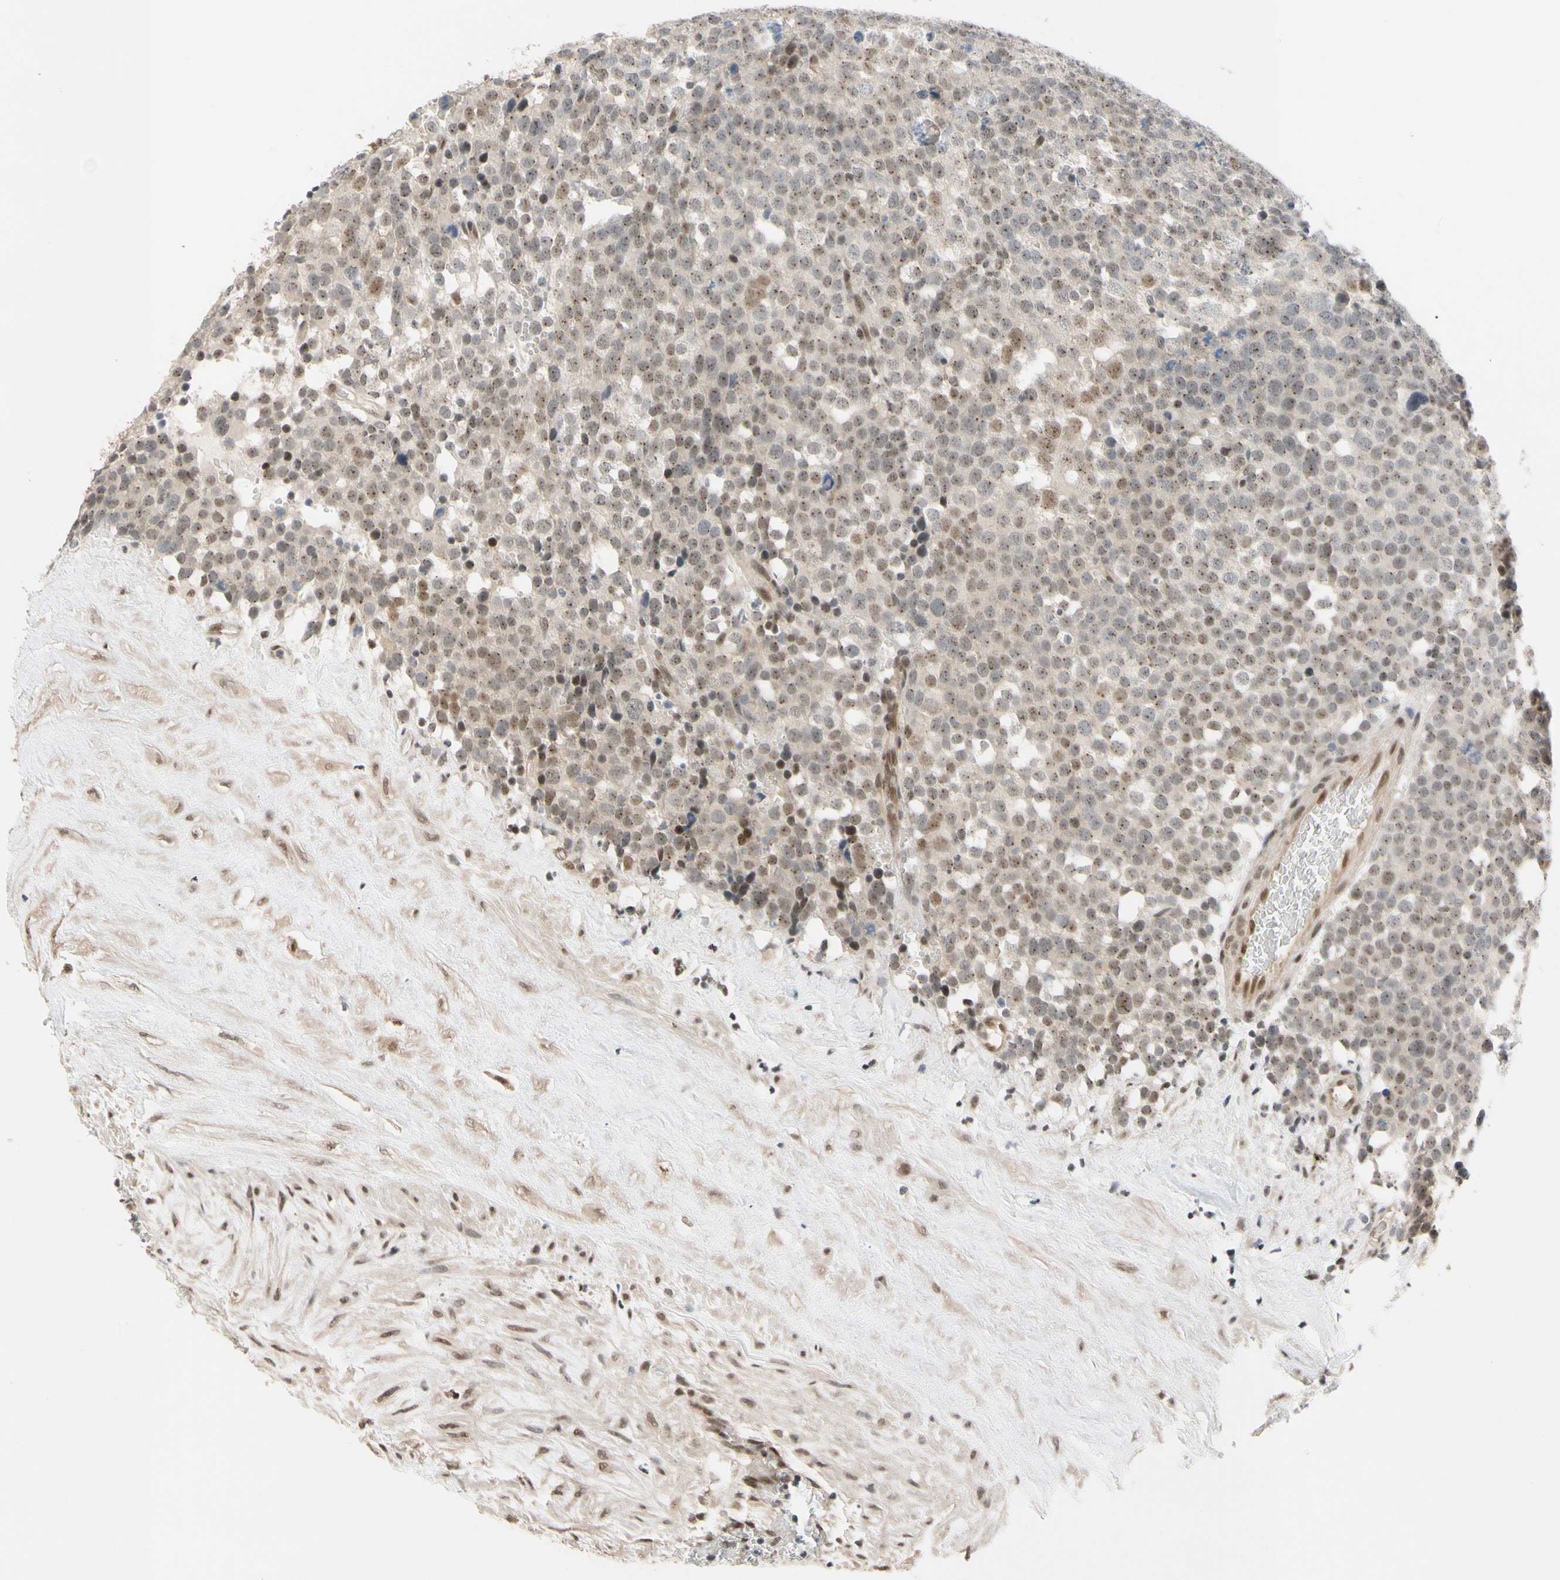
{"staining": {"intensity": "weak", "quantity": ">75%", "location": "nuclear"}, "tissue": "testis cancer", "cell_type": "Tumor cells", "image_type": "cancer", "snomed": [{"axis": "morphology", "description": "Seminoma, NOS"}, {"axis": "topography", "description": "Testis"}], "caption": "Immunohistochemistry (IHC) of human testis cancer (seminoma) displays low levels of weak nuclear expression in approximately >75% of tumor cells.", "gene": "TAF4", "patient": {"sex": "male", "age": 71}}